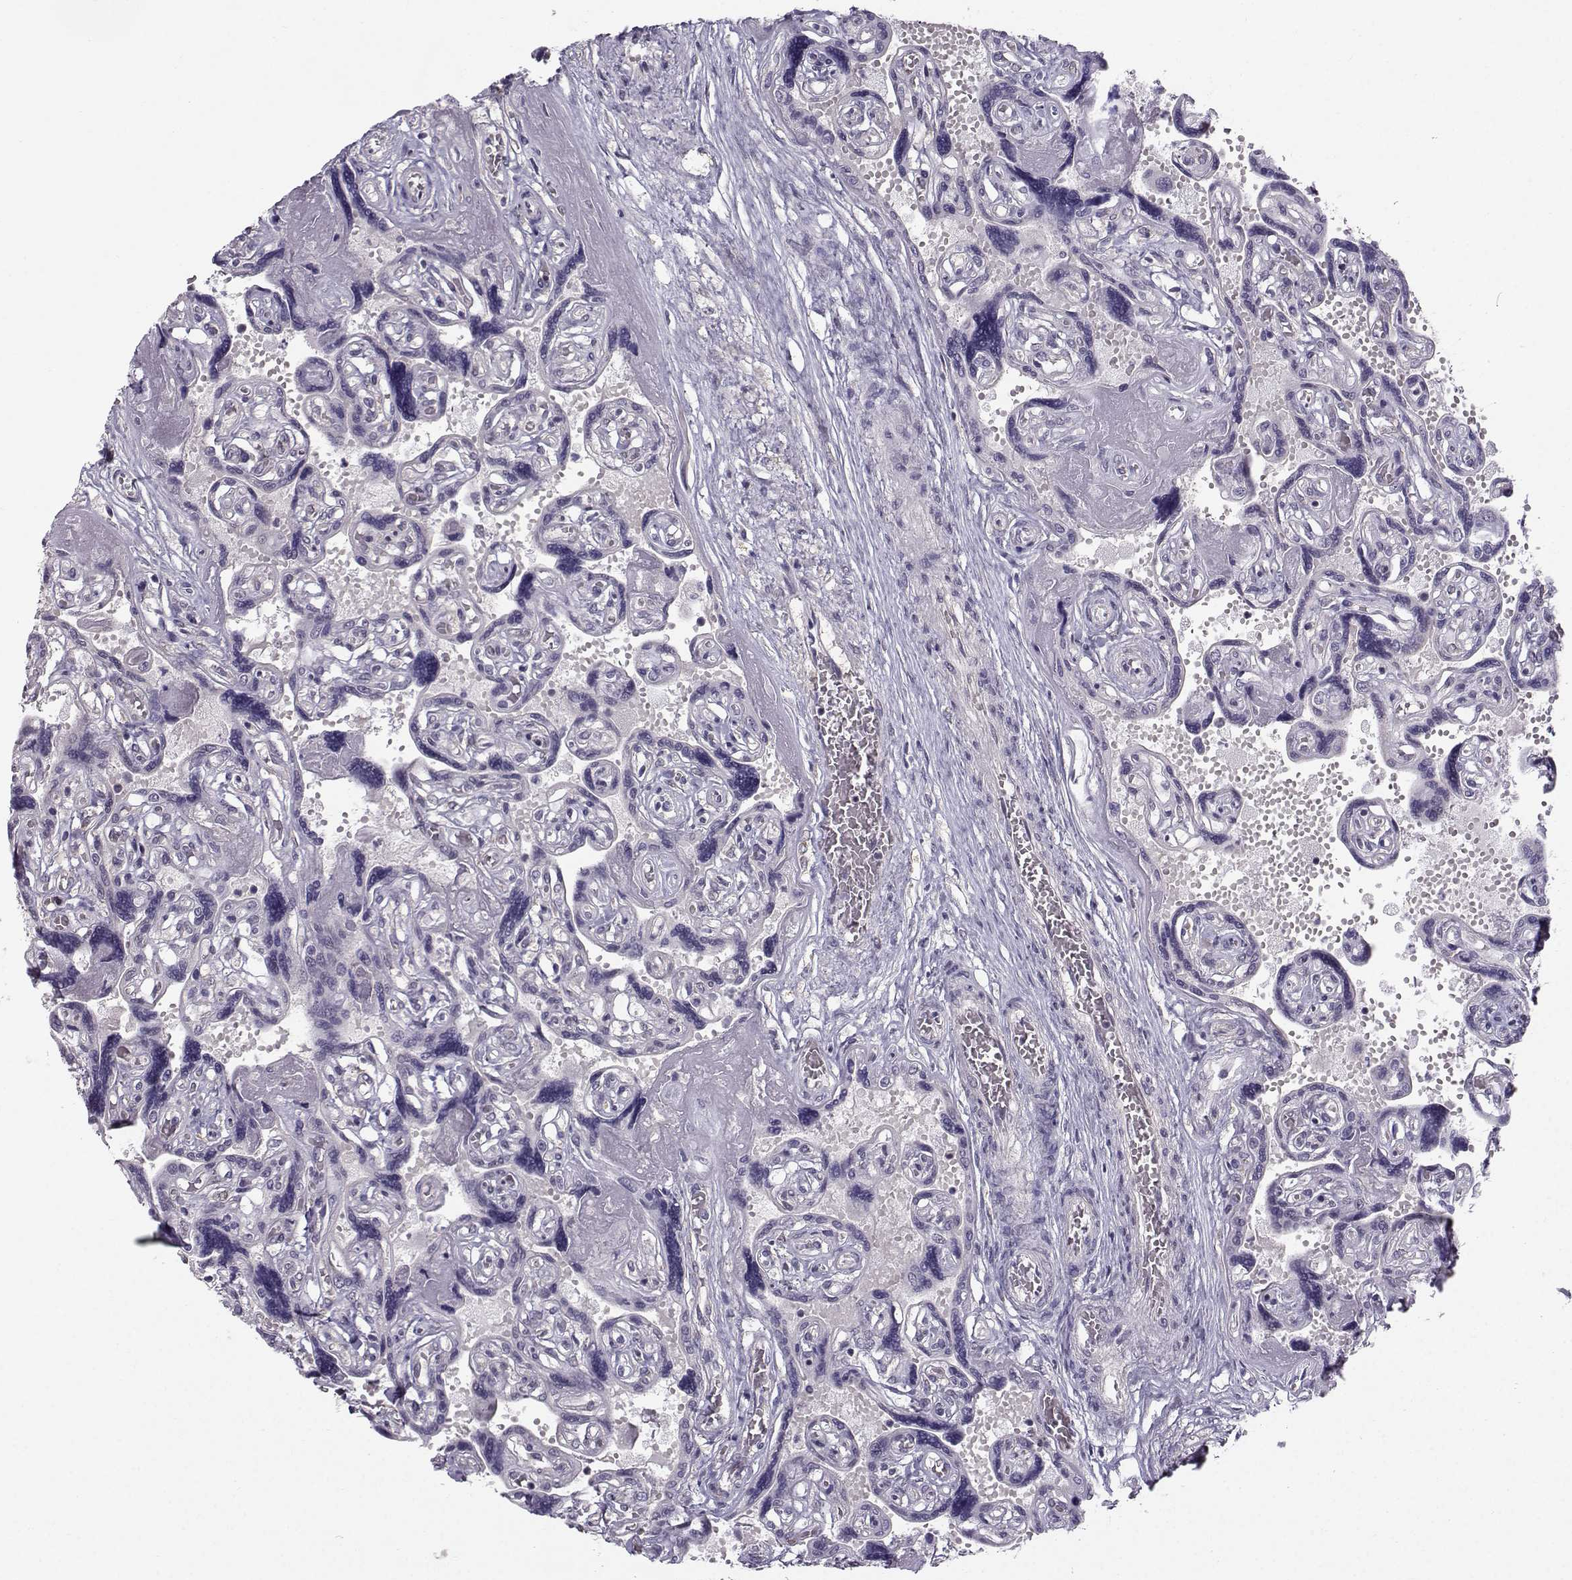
{"staining": {"intensity": "negative", "quantity": "none", "location": "none"}, "tissue": "placenta", "cell_type": "Decidual cells", "image_type": "normal", "snomed": [{"axis": "morphology", "description": "Normal tissue, NOS"}, {"axis": "topography", "description": "Placenta"}], "caption": "Immunohistochemistry of normal placenta reveals no staining in decidual cells. Brightfield microscopy of immunohistochemistry stained with DAB (brown) and hematoxylin (blue), captured at high magnification.", "gene": "TSPYL5", "patient": {"sex": "female", "age": 32}}